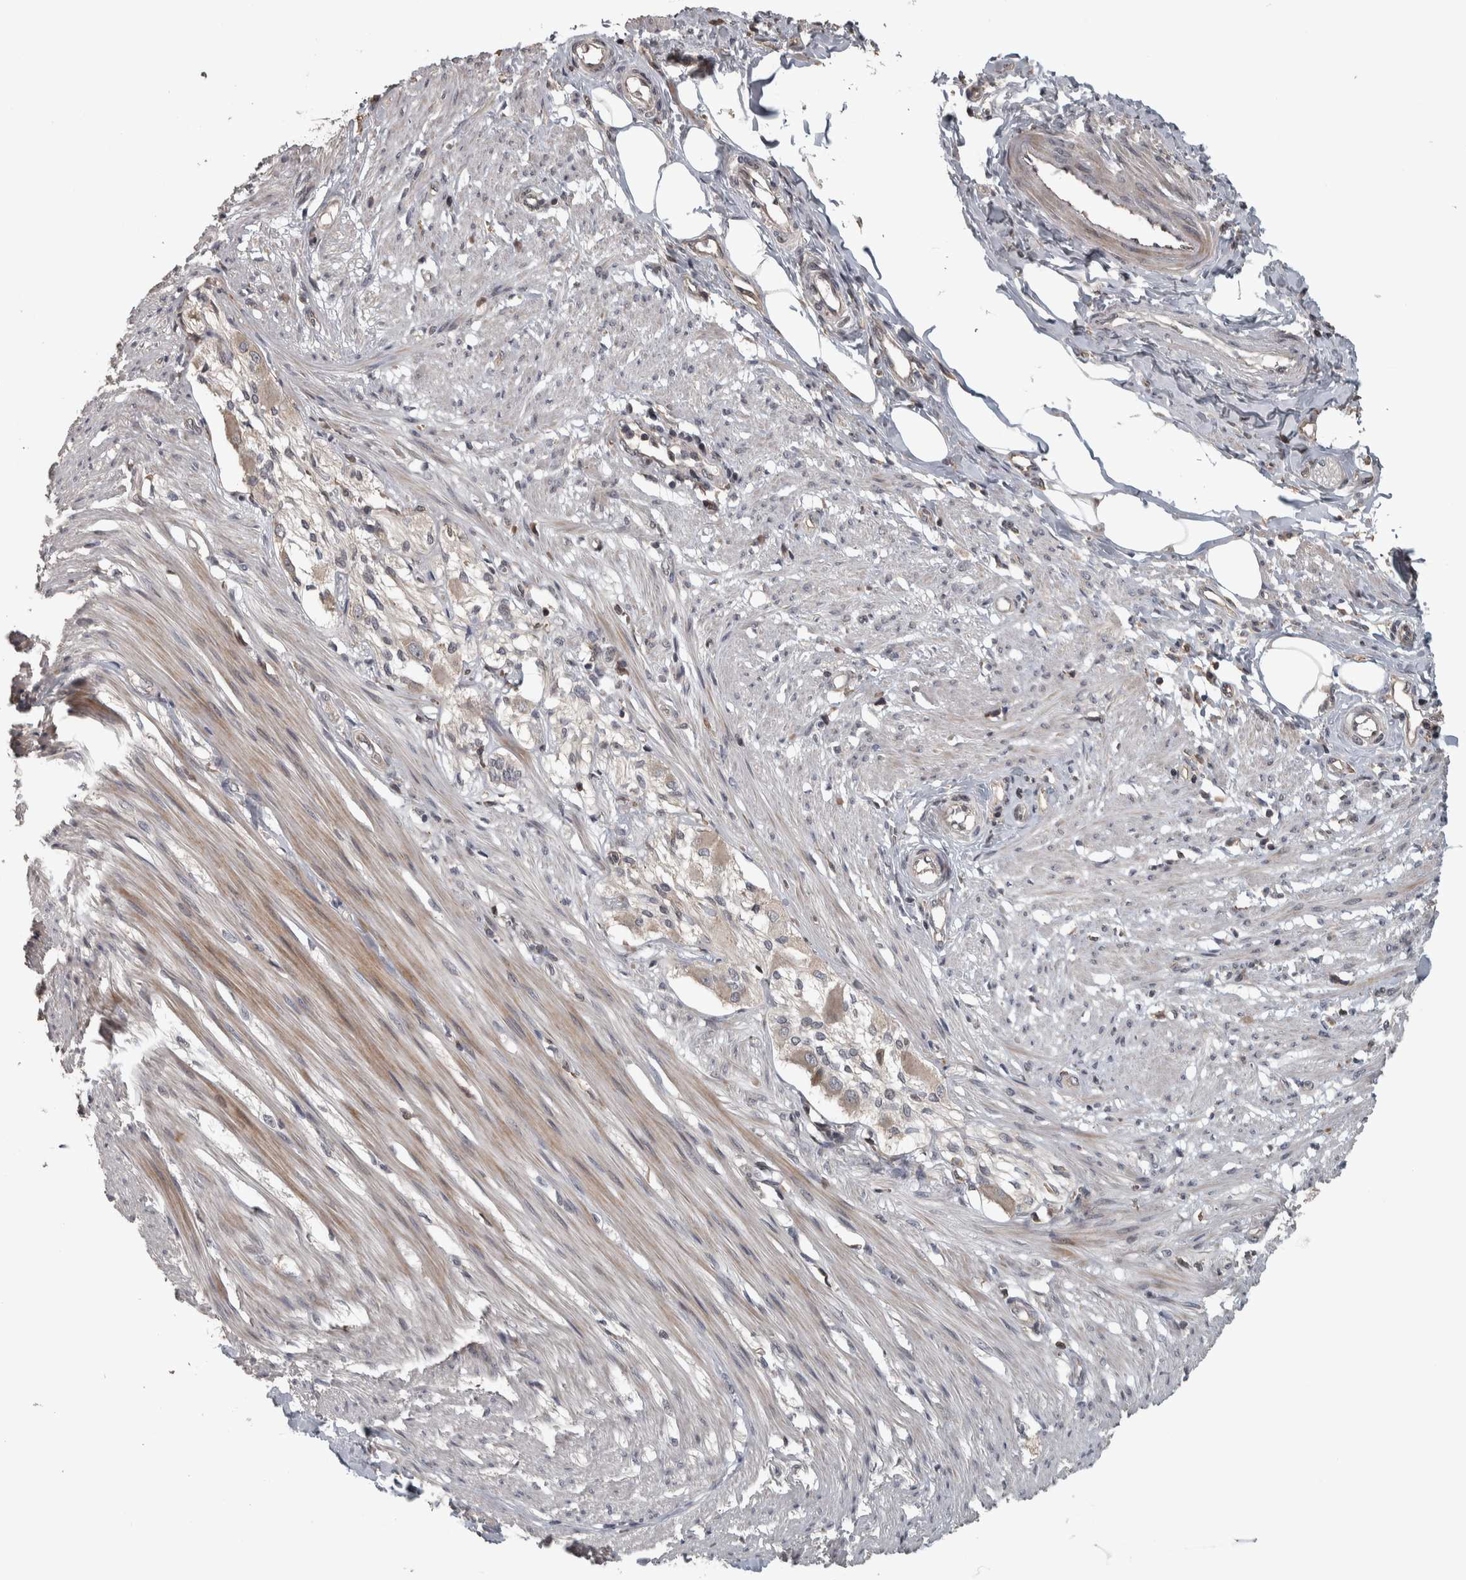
{"staining": {"intensity": "moderate", "quantity": "25%-75%", "location": "cytoplasmic/membranous"}, "tissue": "smooth muscle", "cell_type": "Smooth muscle cells", "image_type": "normal", "snomed": [{"axis": "morphology", "description": "Normal tissue, NOS"}, {"axis": "morphology", "description": "Adenocarcinoma, NOS"}, {"axis": "topography", "description": "Smooth muscle"}, {"axis": "topography", "description": "Colon"}], "caption": "The micrograph displays staining of normal smooth muscle, revealing moderate cytoplasmic/membranous protein staining (brown color) within smooth muscle cells.", "gene": "ERAL1", "patient": {"sex": "male", "age": 14}}